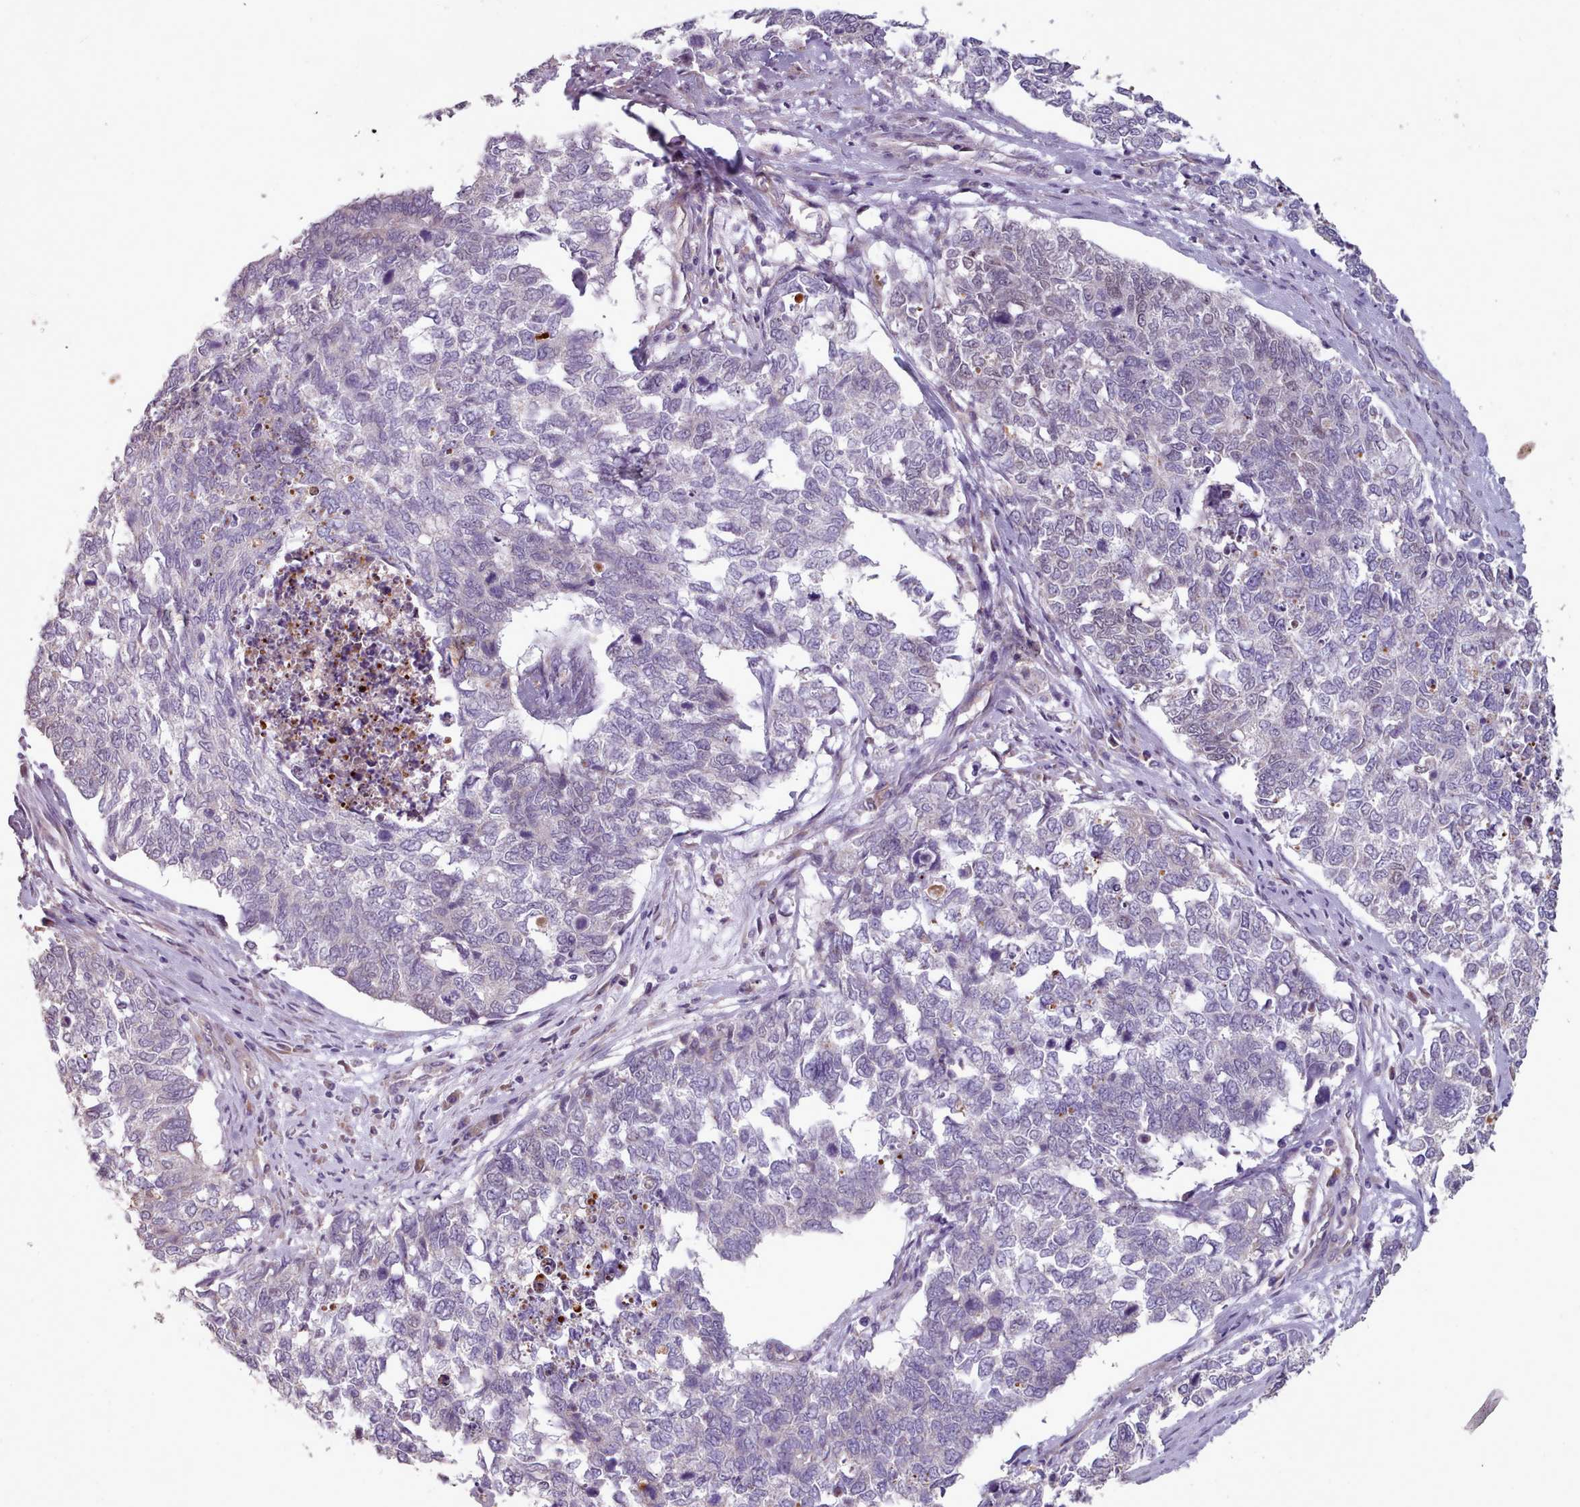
{"staining": {"intensity": "negative", "quantity": "none", "location": "none"}, "tissue": "cervical cancer", "cell_type": "Tumor cells", "image_type": "cancer", "snomed": [{"axis": "morphology", "description": "Squamous cell carcinoma, NOS"}, {"axis": "topography", "description": "Cervix"}], "caption": "Squamous cell carcinoma (cervical) was stained to show a protein in brown. There is no significant expression in tumor cells.", "gene": "DPF1", "patient": {"sex": "female", "age": 63}}